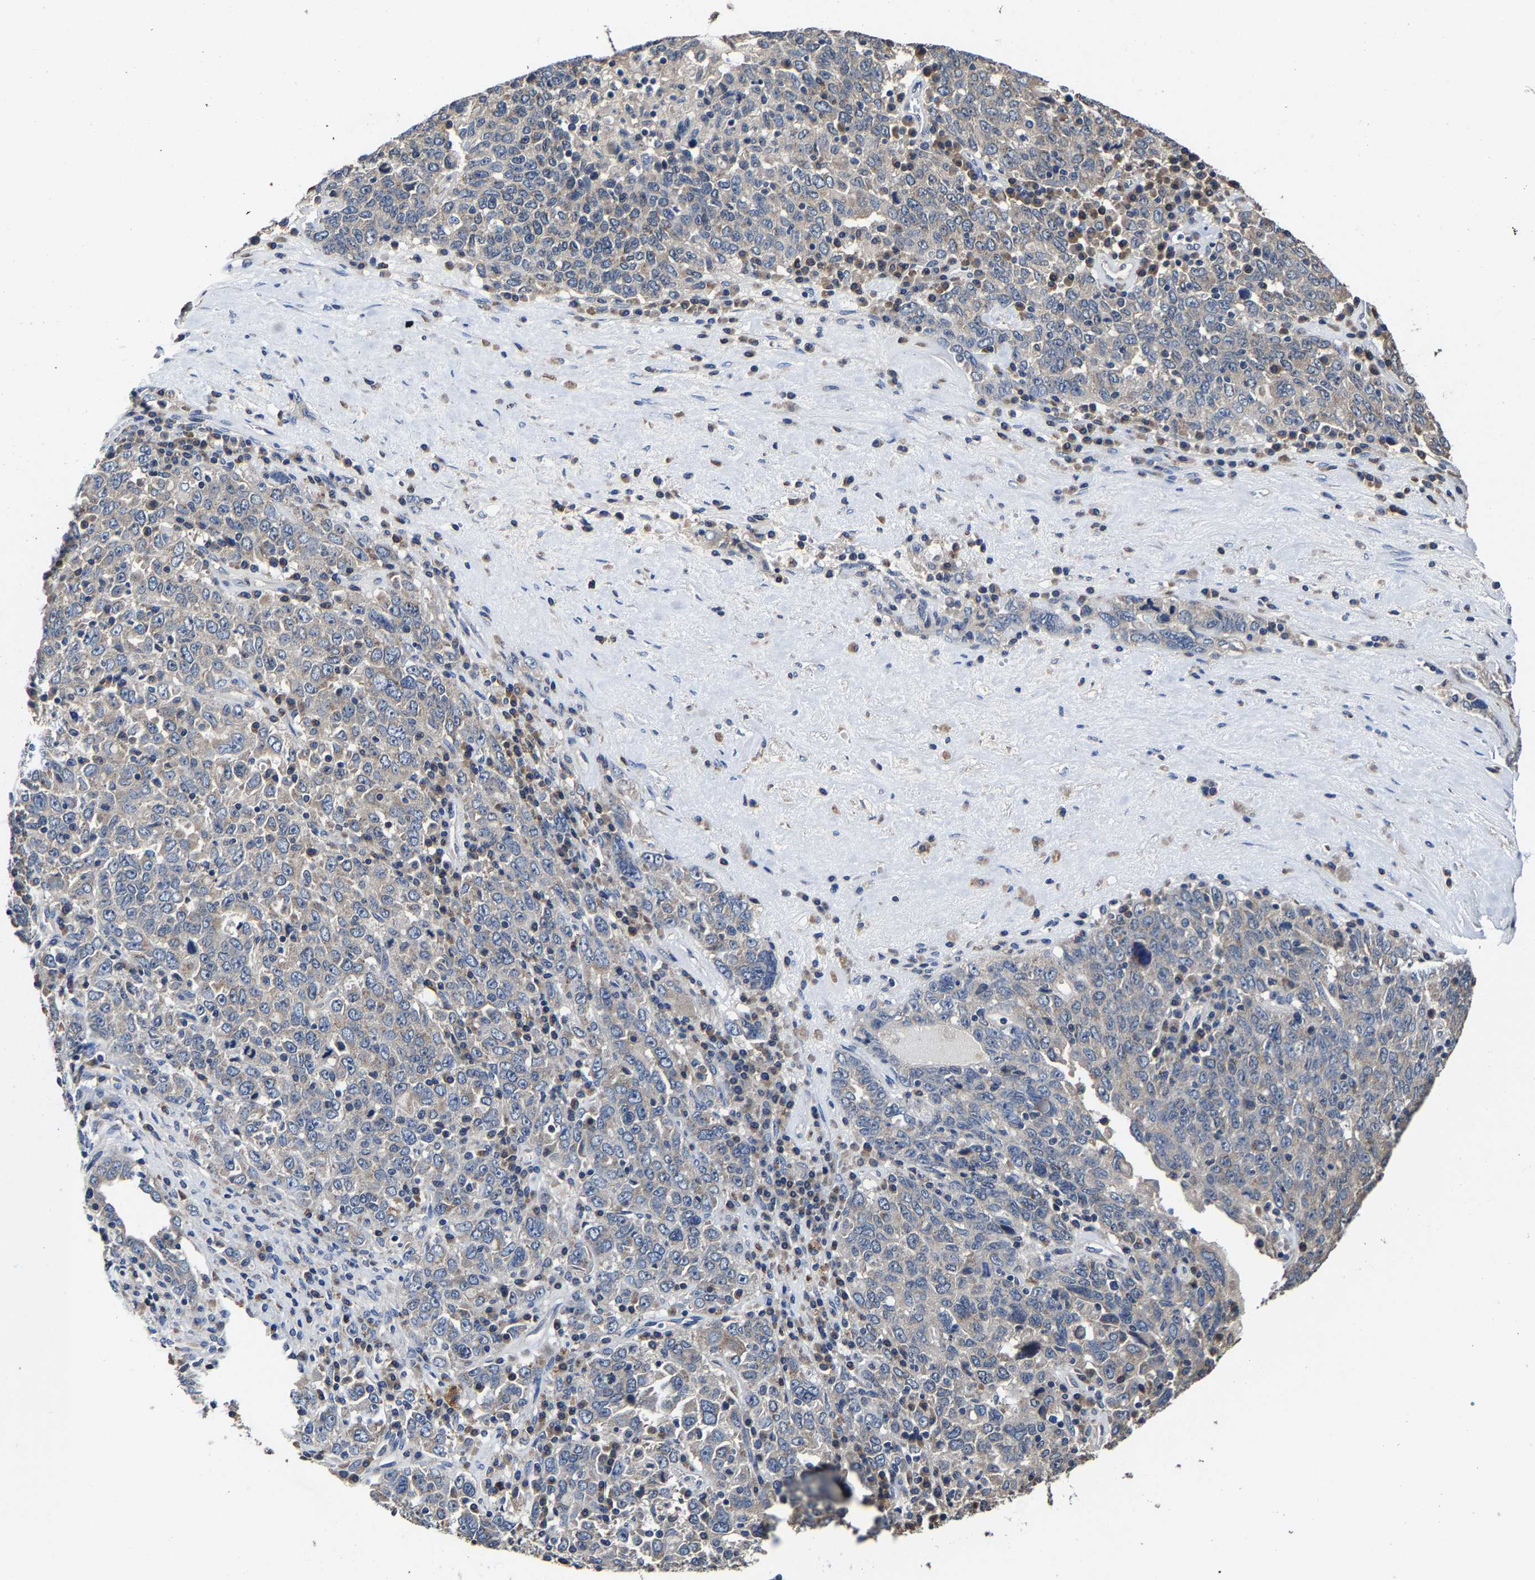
{"staining": {"intensity": "negative", "quantity": "none", "location": "none"}, "tissue": "ovarian cancer", "cell_type": "Tumor cells", "image_type": "cancer", "snomed": [{"axis": "morphology", "description": "Carcinoma, endometroid"}, {"axis": "topography", "description": "Ovary"}], "caption": "Immunohistochemistry photomicrograph of neoplastic tissue: endometroid carcinoma (ovarian) stained with DAB exhibits no significant protein staining in tumor cells.", "gene": "EBAG9", "patient": {"sex": "female", "age": 62}}